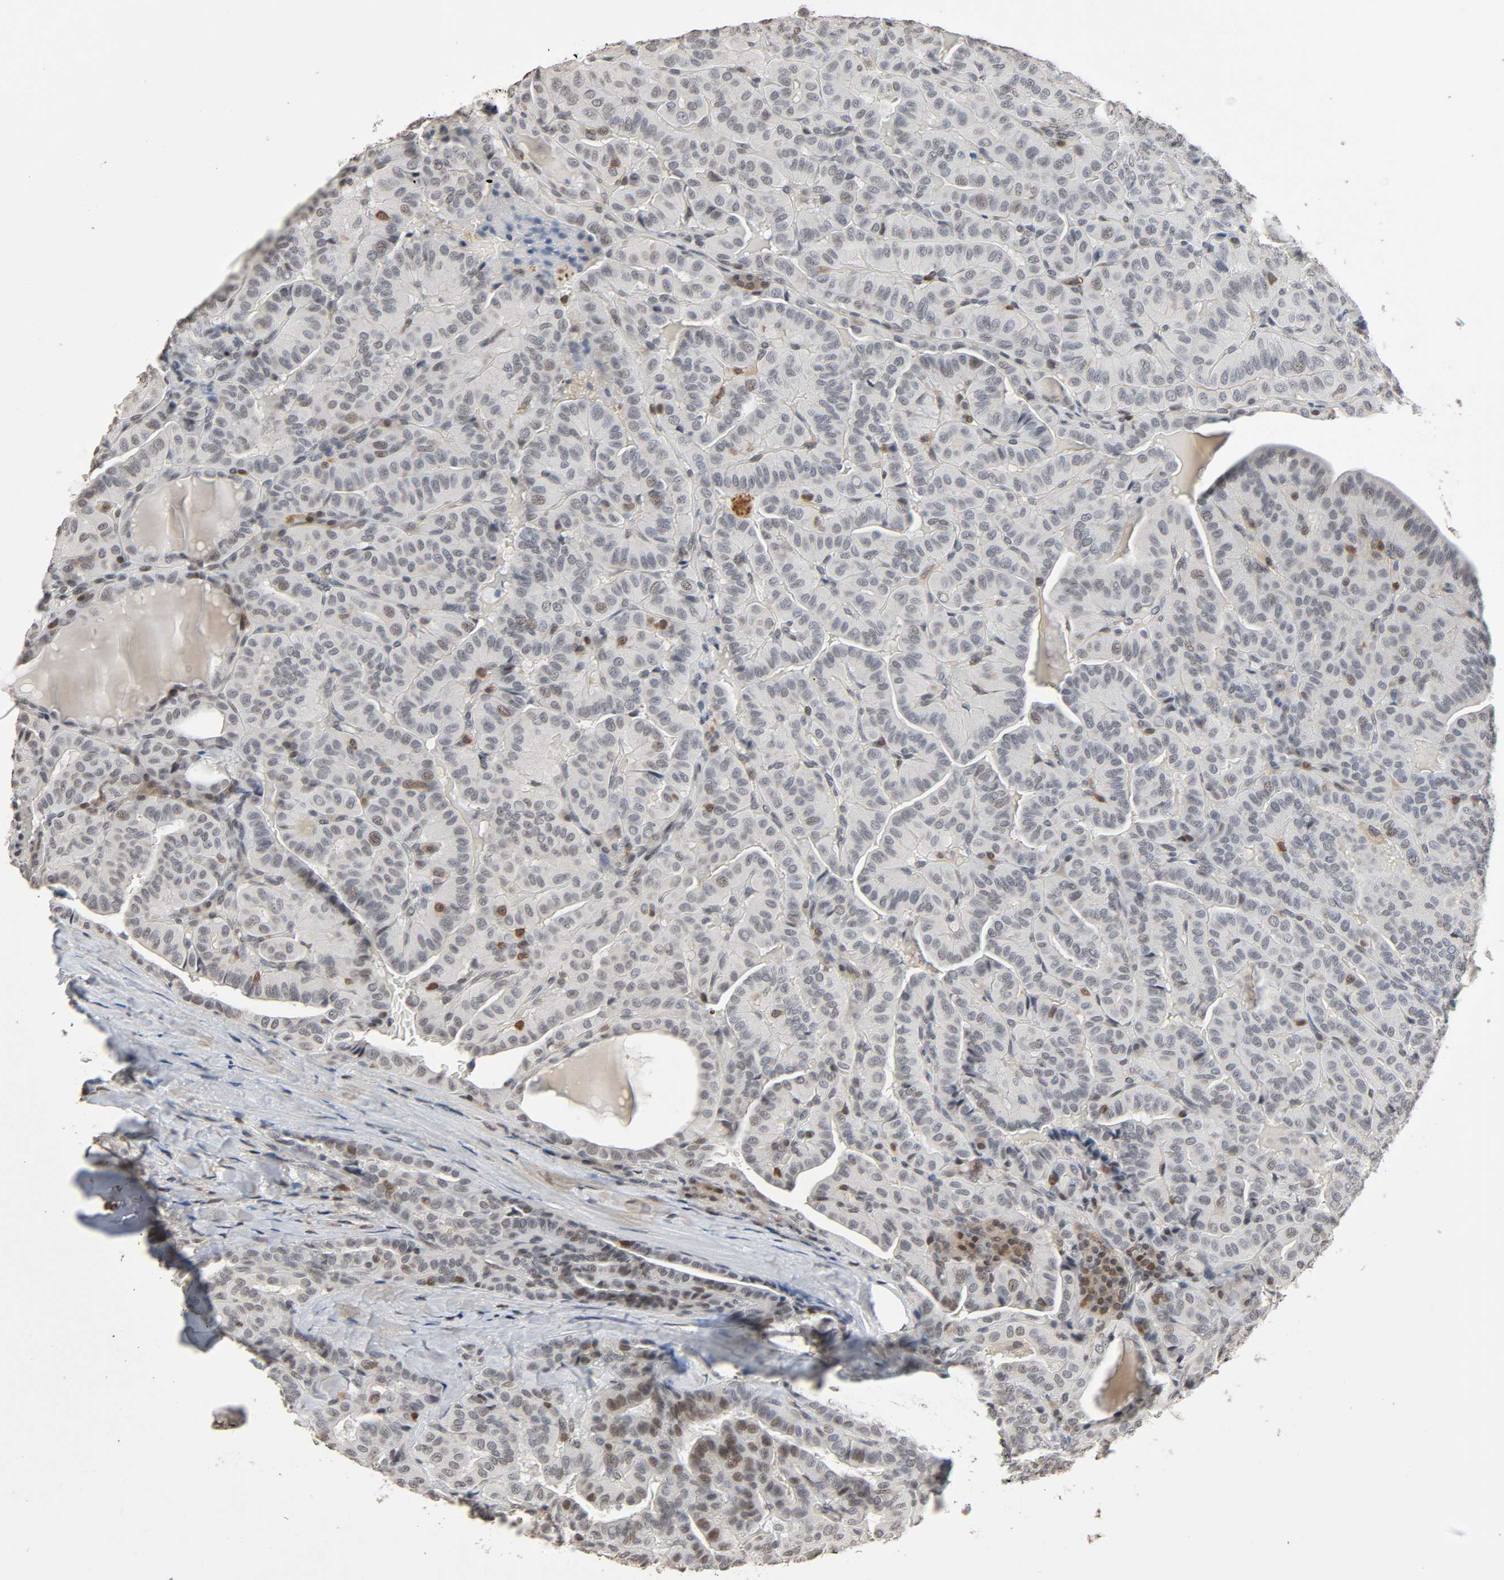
{"staining": {"intensity": "moderate", "quantity": "<25%", "location": "nuclear"}, "tissue": "thyroid cancer", "cell_type": "Tumor cells", "image_type": "cancer", "snomed": [{"axis": "morphology", "description": "Papillary adenocarcinoma, NOS"}, {"axis": "topography", "description": "Thyroid gland"}], "caption": "This histopathology image demonstrates immunohistochemistry (IHC) staining of thyroid cancer, with low moderate nuclear expression in about <25% of tumor cells.", "gene": "STK4", "patient": {"sex": "male", "age": 77}}